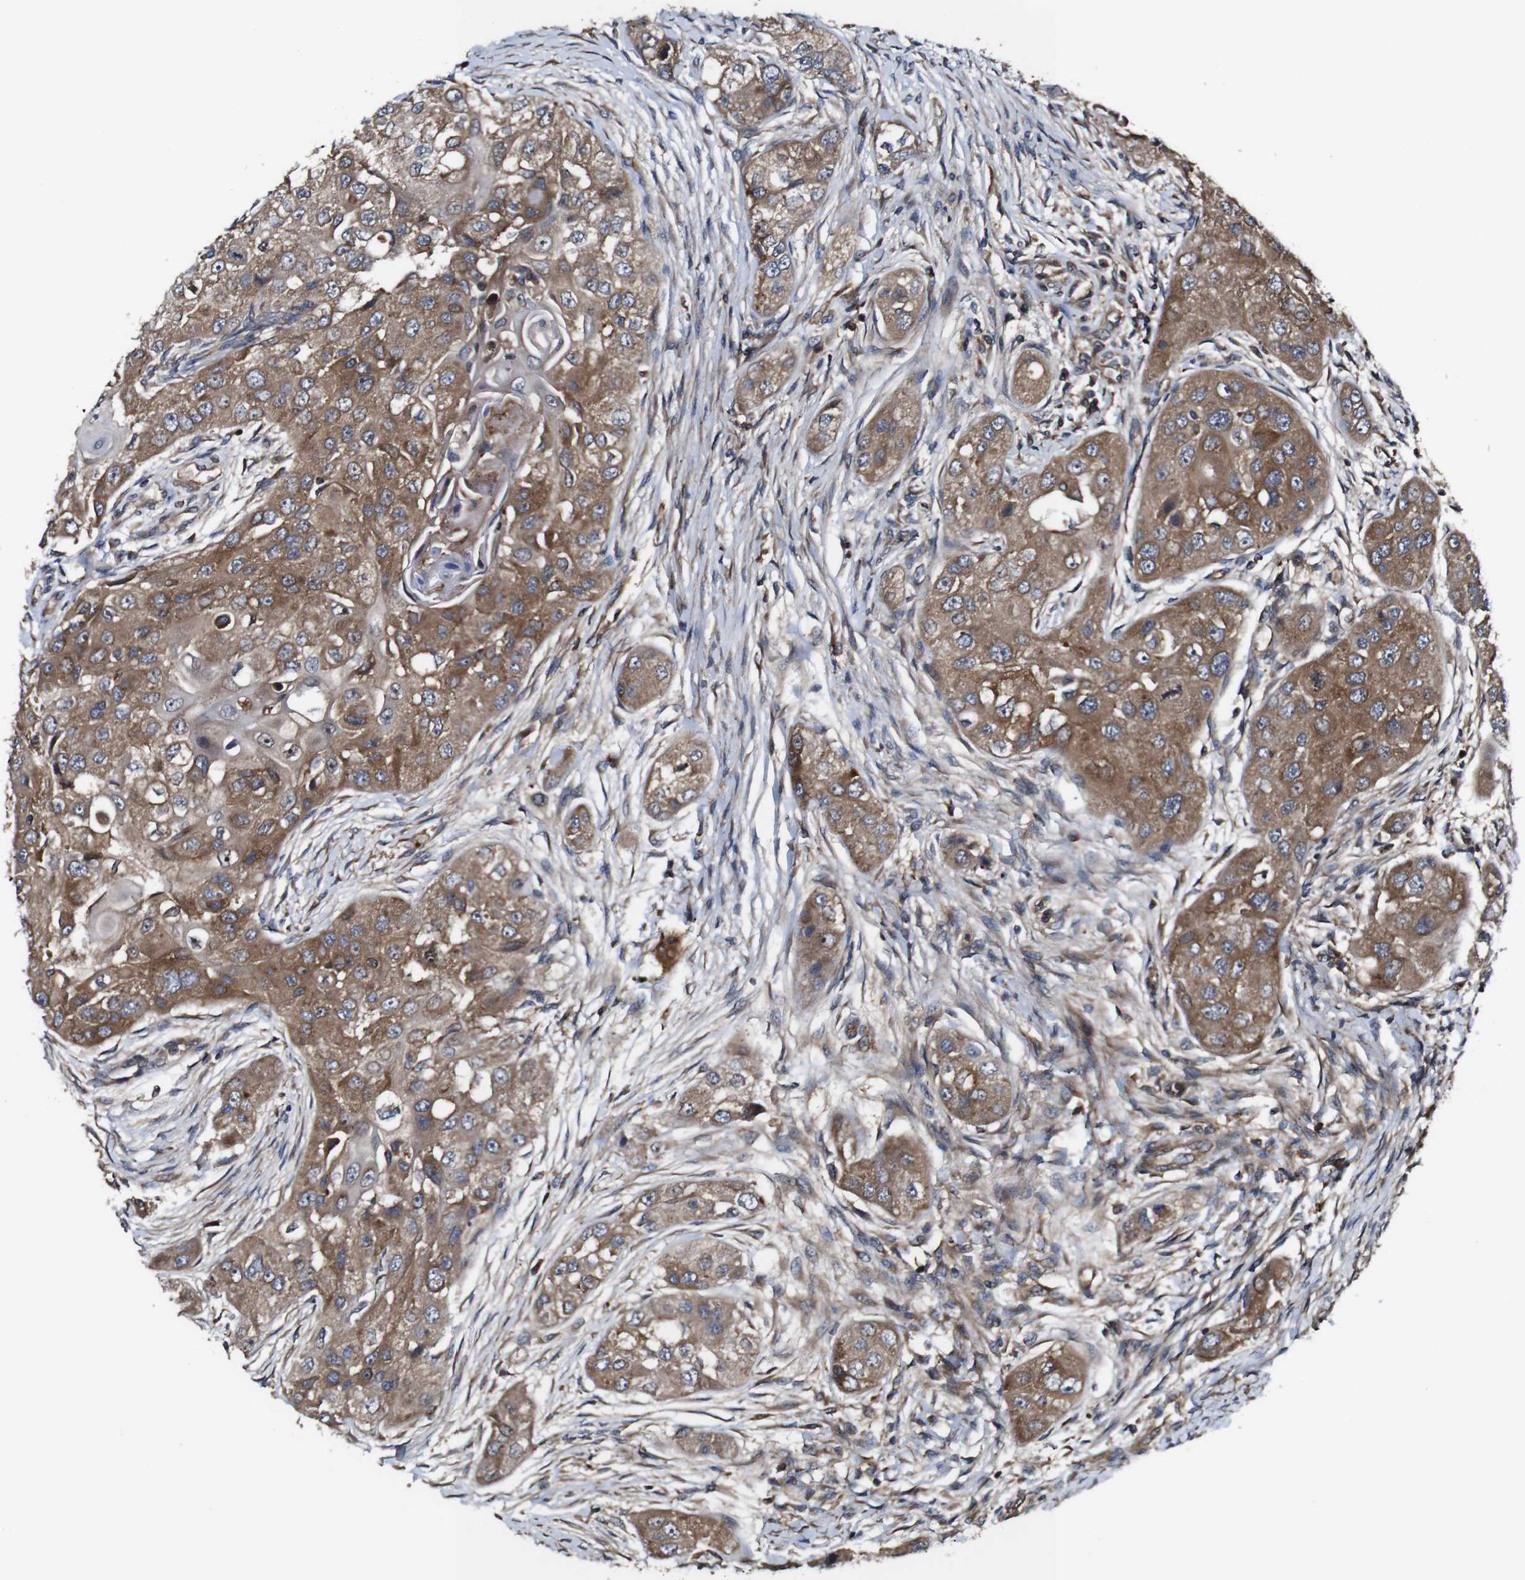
{"staining": {"intensity": "moderate", "quantity": ">75%", "location": "cytoplasmic/membranous"}, "tissue": "head and neck cancer", "cell_type": "Tumor cells", "image_type": "cancer", "snomed": [{"axis": "morphology", "description": "Normal tissue, NOS"}, {"axis": "morphology", "description": "Squamous cell carcinoma, NOS"}, {"axis": "topography", "description": "Skeletal muscle"}, {"axis": "topography", "description": "Head-Neck"}], "caption": "The image exhibits immunohistochemical staining of head and neck squamous cell carcinoma. There is moderate cytoplasmic/membranous expression is seen in about >75% of tumor cells.", "gene": "TNIK", "patient": {"sex": "male", "age": 51}}